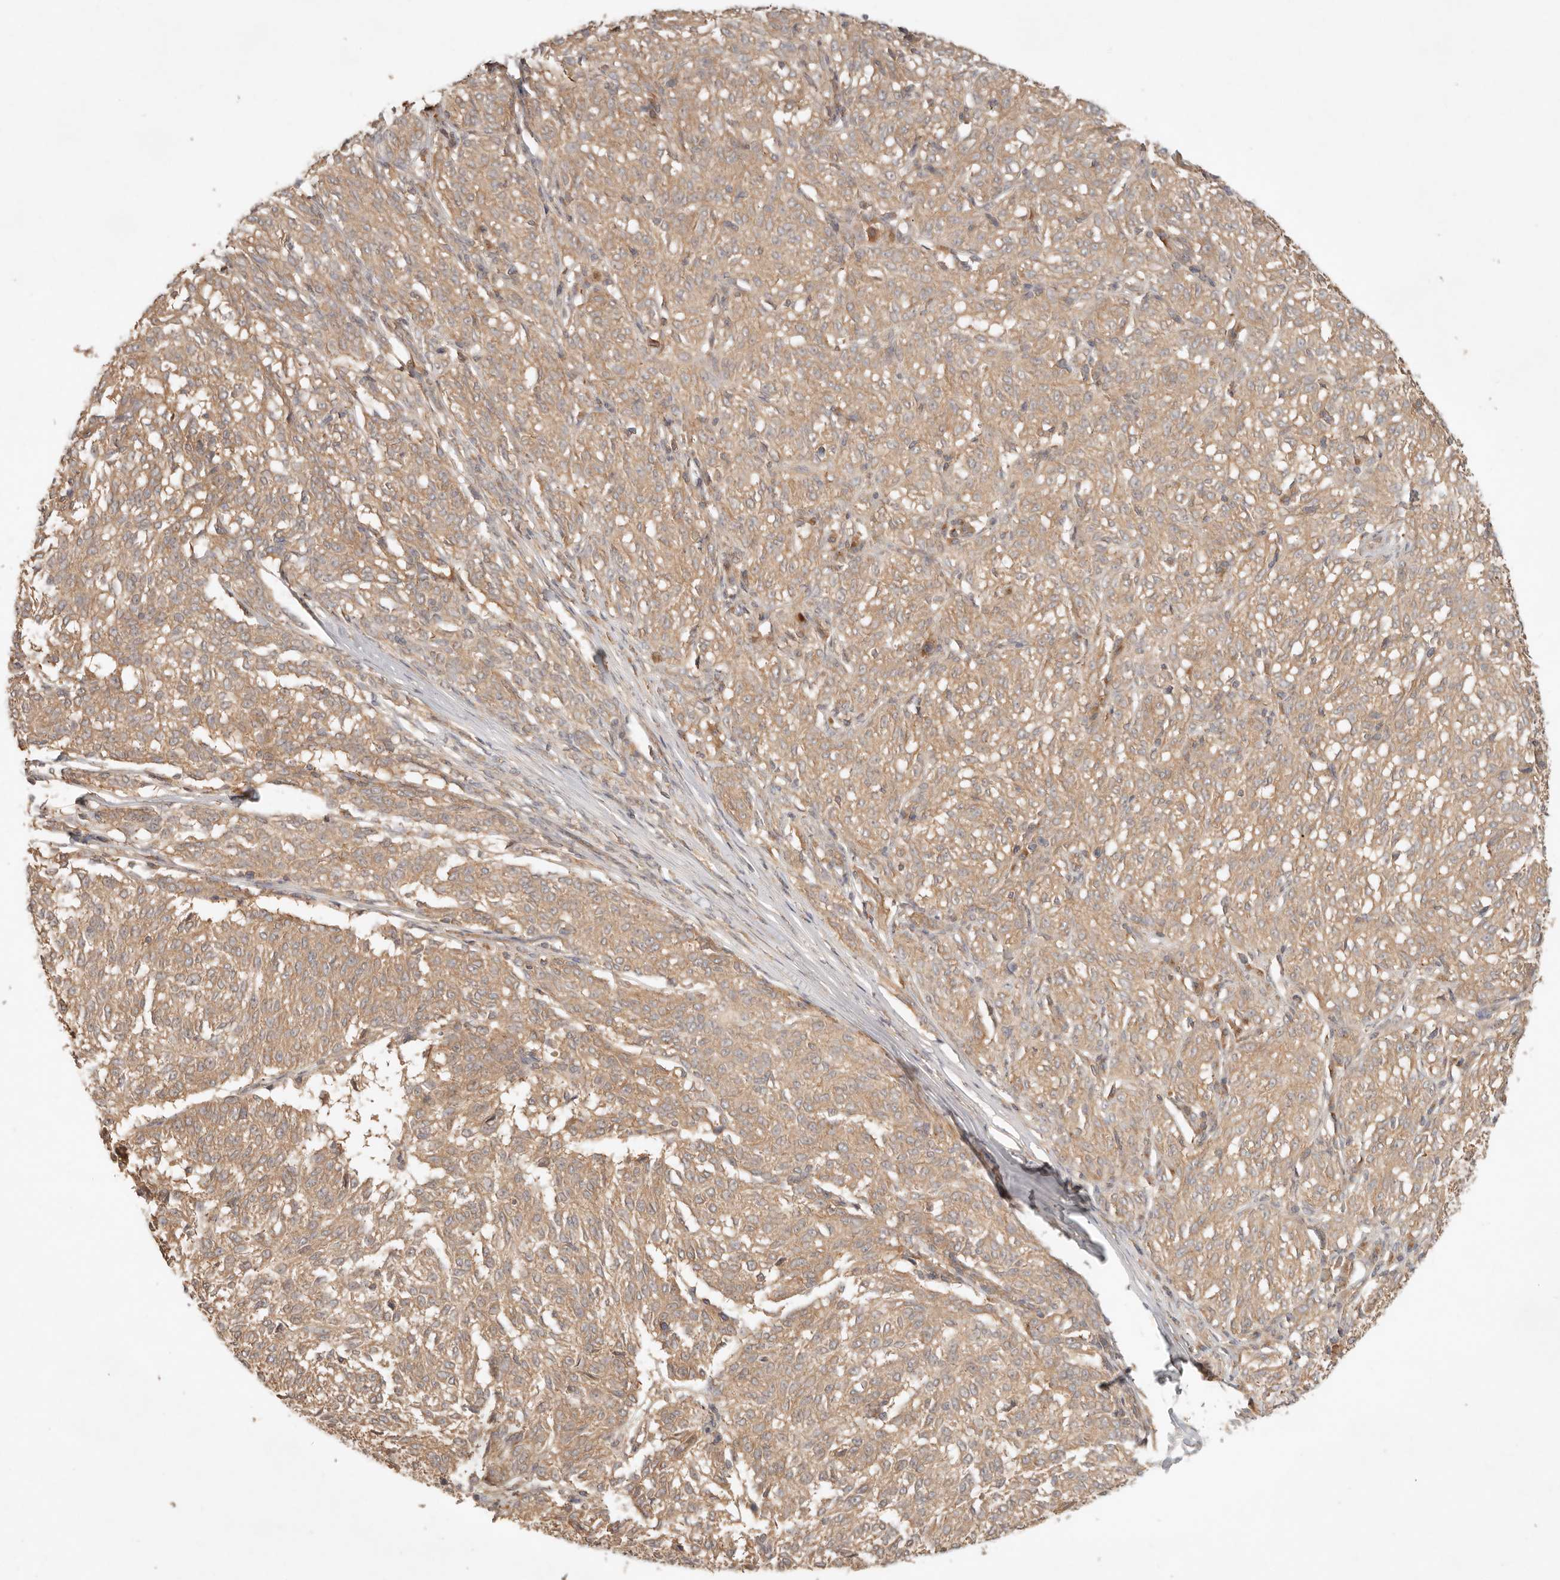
{"staining": {"intensity": "moderate", "quantity": ">75%", "location": "cytoplasmic/membranous"}, "tissue": "melanoma", "cell_type": "Tumor cells", "image_type": "cancer", "snomed": [{"axis": "morphology", "description": "Malignant melanoma, NOS"}, {"axis": "topography", "description": "Skin"}], "caption": "Protein expression analysis of human malignant melanoma reveals moderate cytoplasmic/membranous positivity in about >75% of tumor cells.", "gene": "HECTD3", "patient": {"sex": "female", "age": 72}}